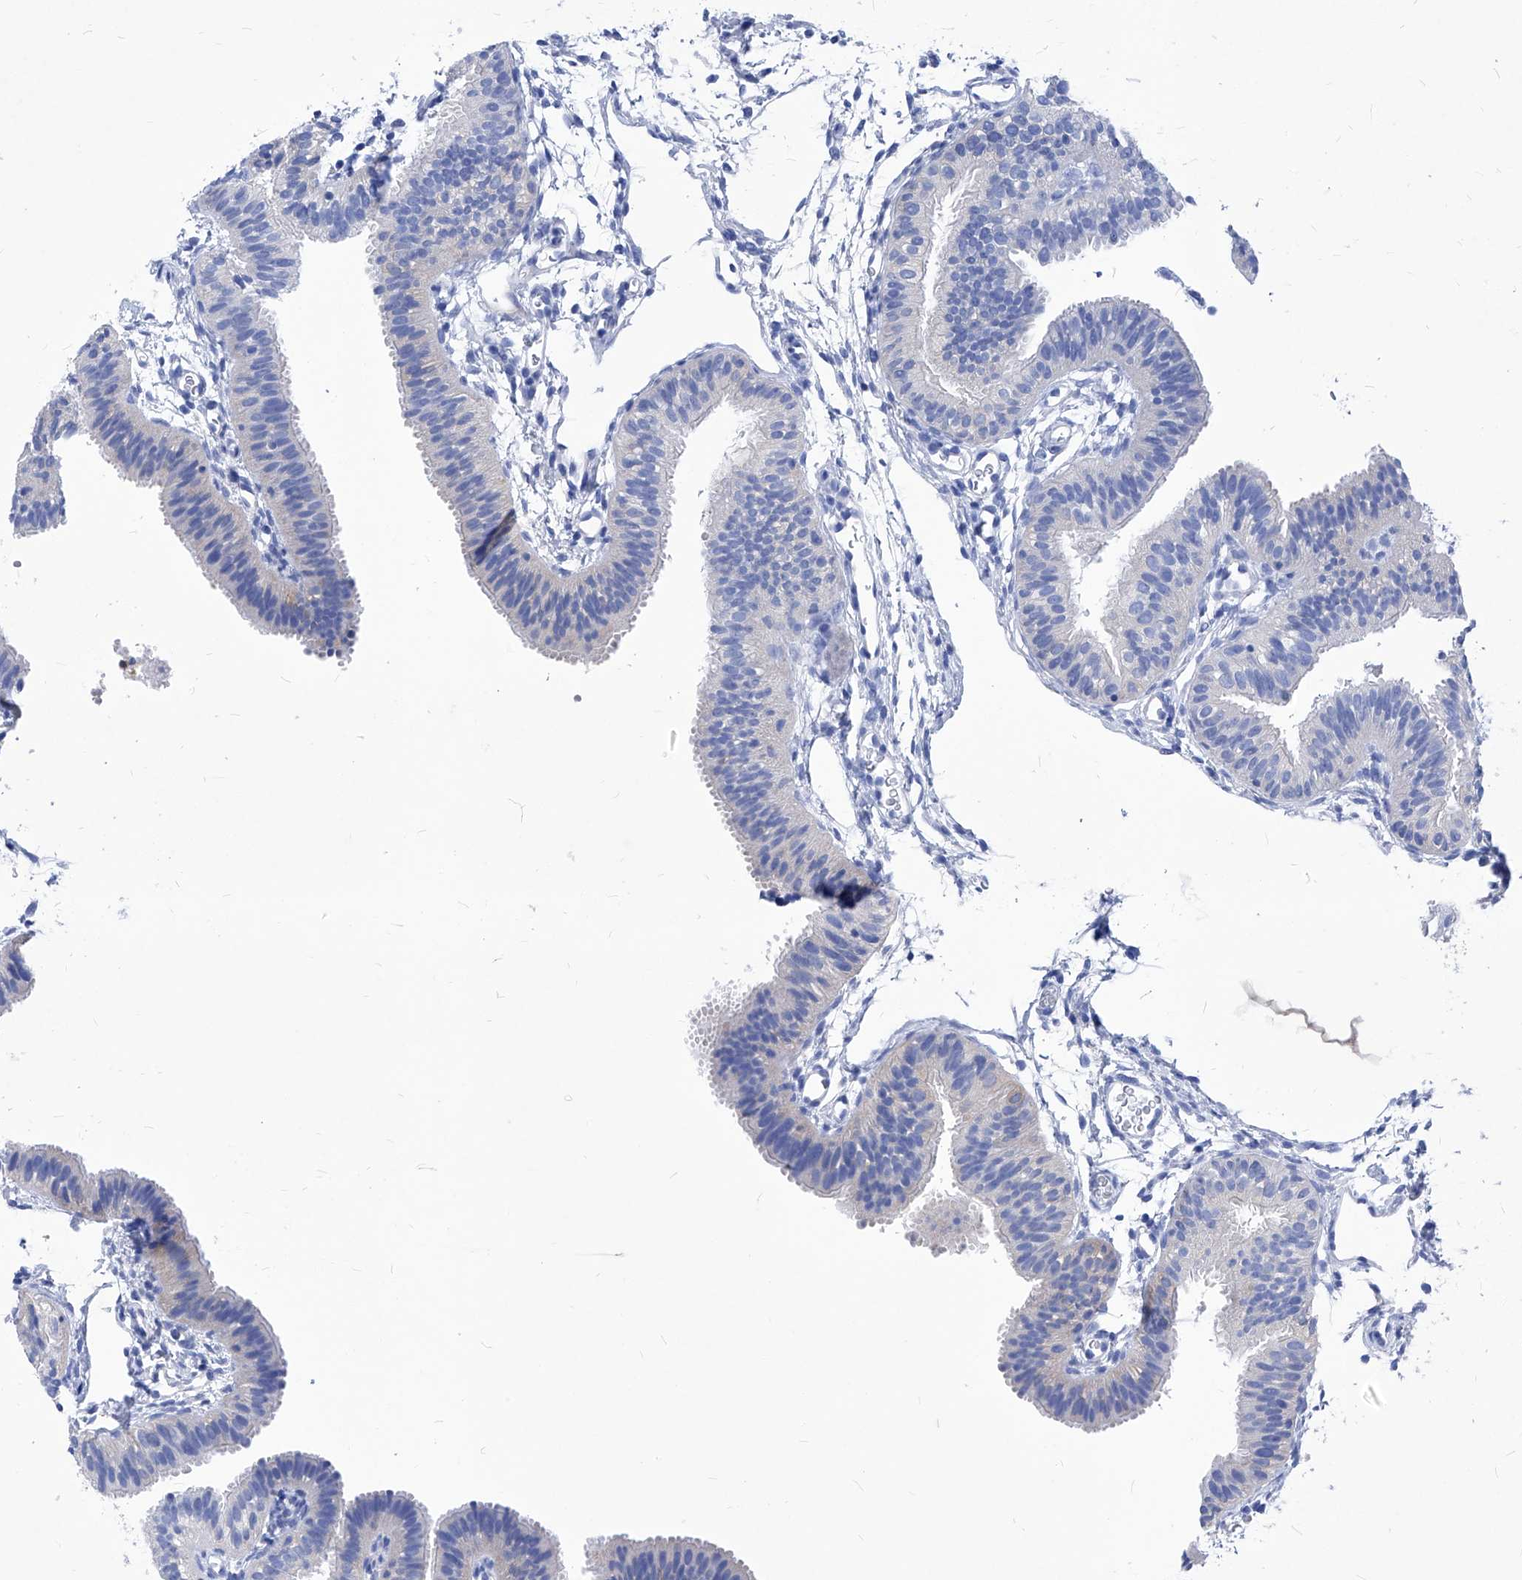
{"staining": {"intensity": "weak", "quantity": "<25%", "location": "cytoplasmic/membranous"}, "tissue": "fallopian tube", "cell_type": "Glandular cells", "image_type": "normal", "snomed": [{"axis": "morphology", "description": "Normal tissue, NOS"}, {"axis": "topography", "description": "Fallopian tube"}], "caption": "Protein analysis of normal fallopian tube displays no significant positivity in glandular cells. (DAB immunohistochemistry visualized using brightfield microscopy, high magnification).", "gene": "XPNPEP1", "patient": {"sex": "female", "age": 35}}